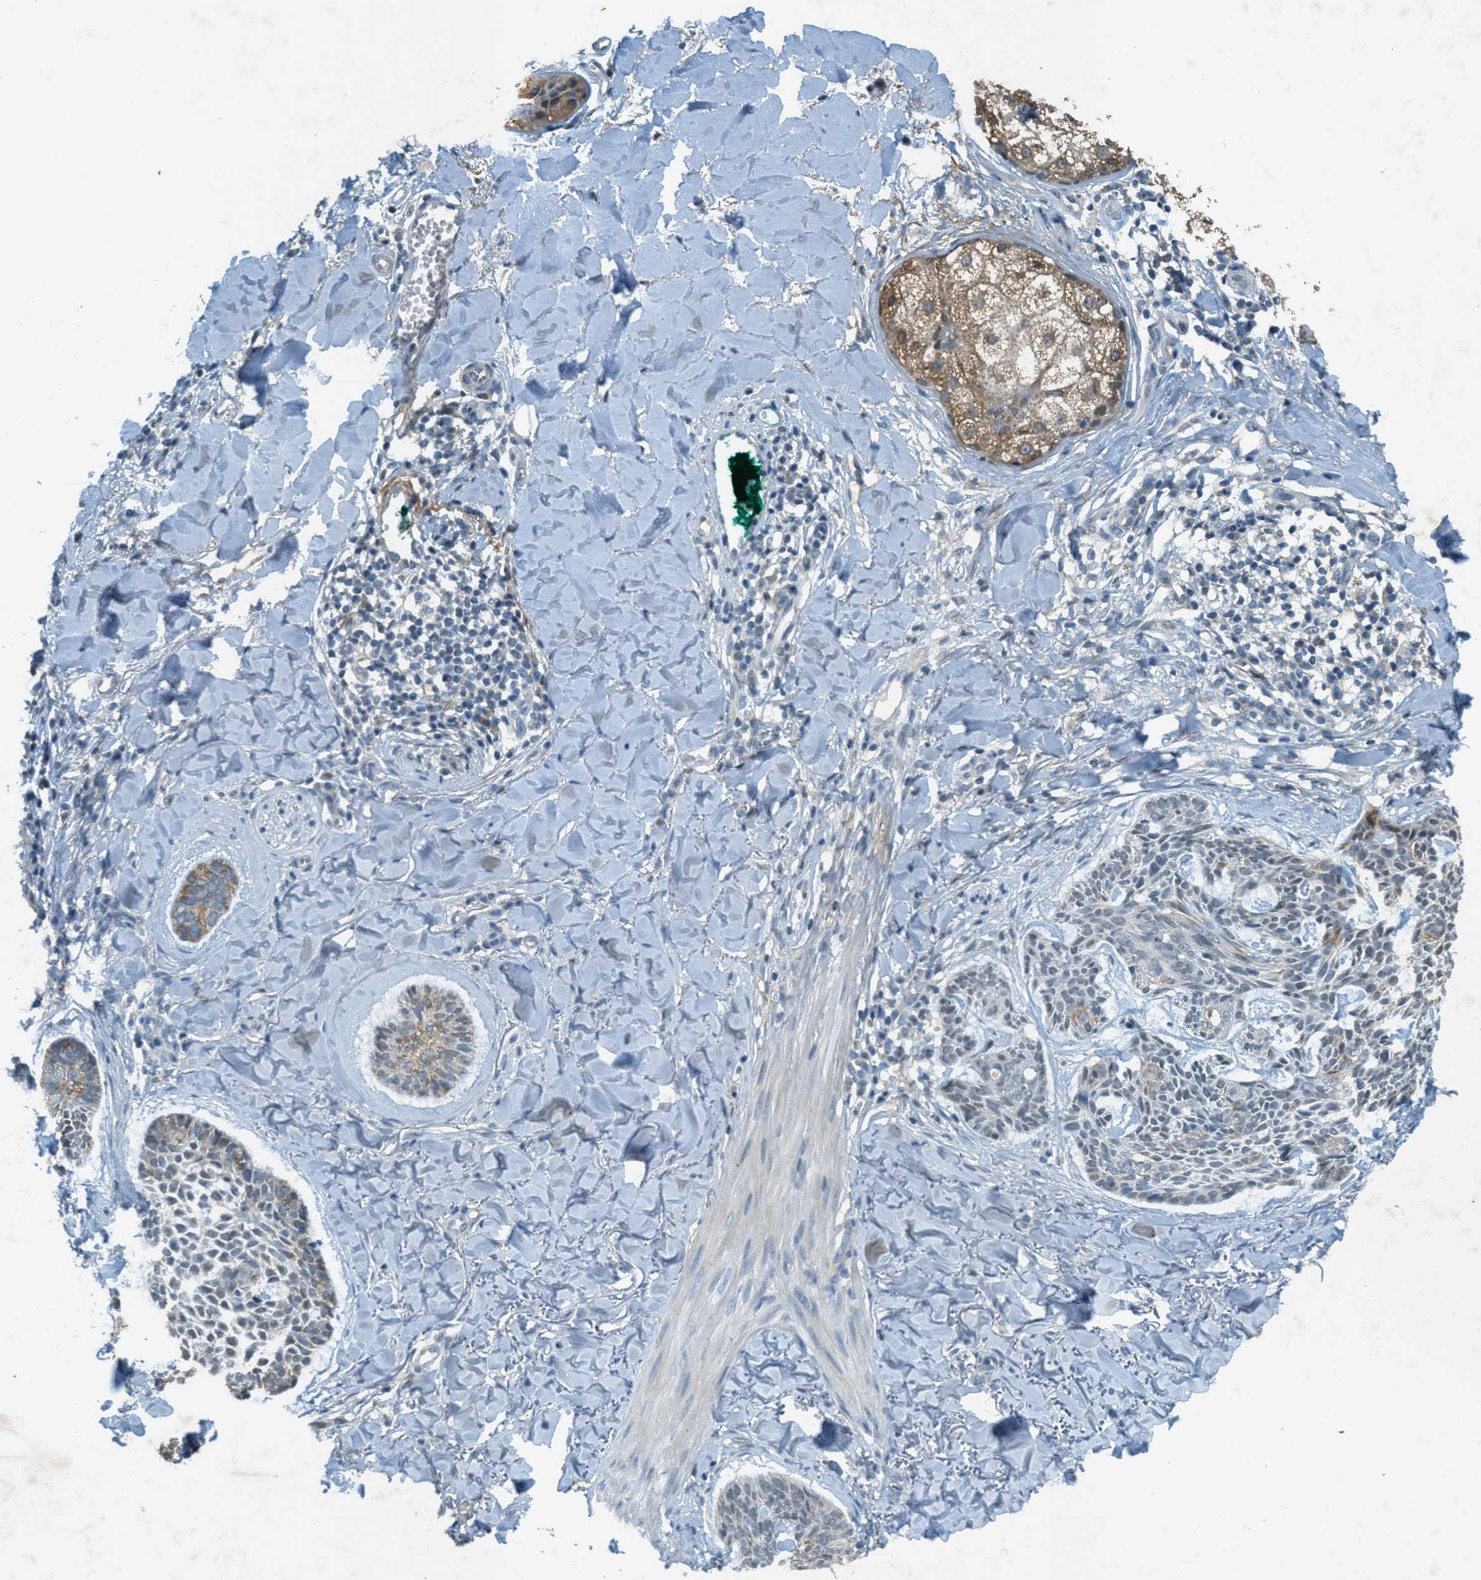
{"staining": {"intensity": "negative", "quantity": "none", "location": "none"}, "tissue": "skin cancer", "cell_type": "Tumor cells", "image_type": "cancer", "snomed": [{"axis": "morphology", "description": "Basal cell carcinoma"}, {"axis": "topography", "description": "Skin"}], "caption": "There is no significant positivity in tumor cells of basal cell carcinoma (skin).", "gene": "TCF20", "patient": {"sex": "male", "age": 43}}